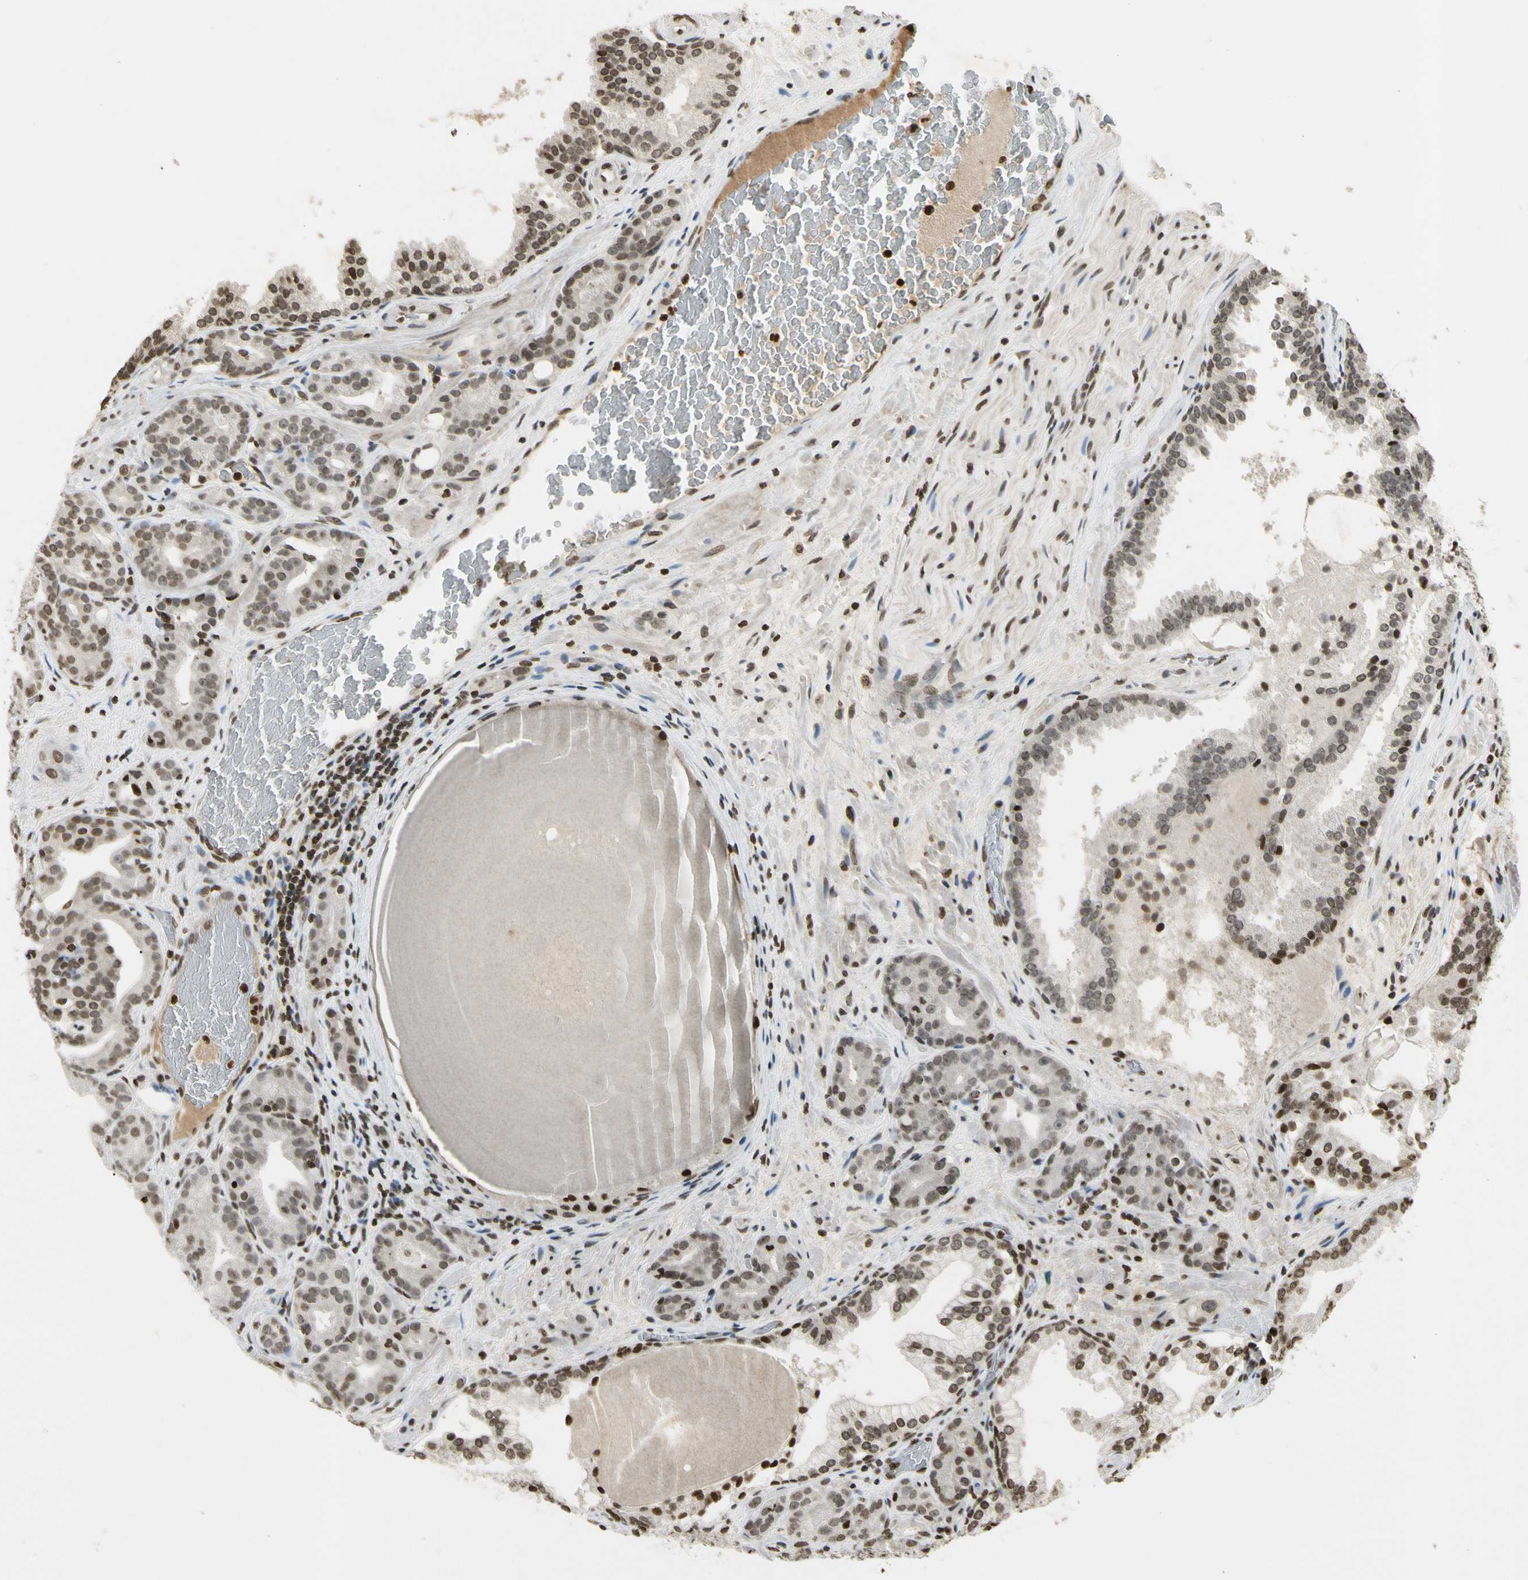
{"staining": {"intensity": "weak", "quantity": "<25%", "location": "nuclear"}, "tissue": "prostate cancer", "cell_type": "Tumor cells", "image_type": "cancer", "snomed": [{"axis": "morphology", "description": "Adenocarcinoma, Low grade"}, {"axis": "topography", "description": "Prostate"}], "caption": "Immunohistochemical staining of prostate cancer reveals no significant positivity in tumor cells. (Brightfield microscopy of DAB (3,3'-diaminobenzidine) immunohistochemistry (IHC) at high magnification).", "gene": "RORA", "patient": {"sex": "male", "age": 63}}